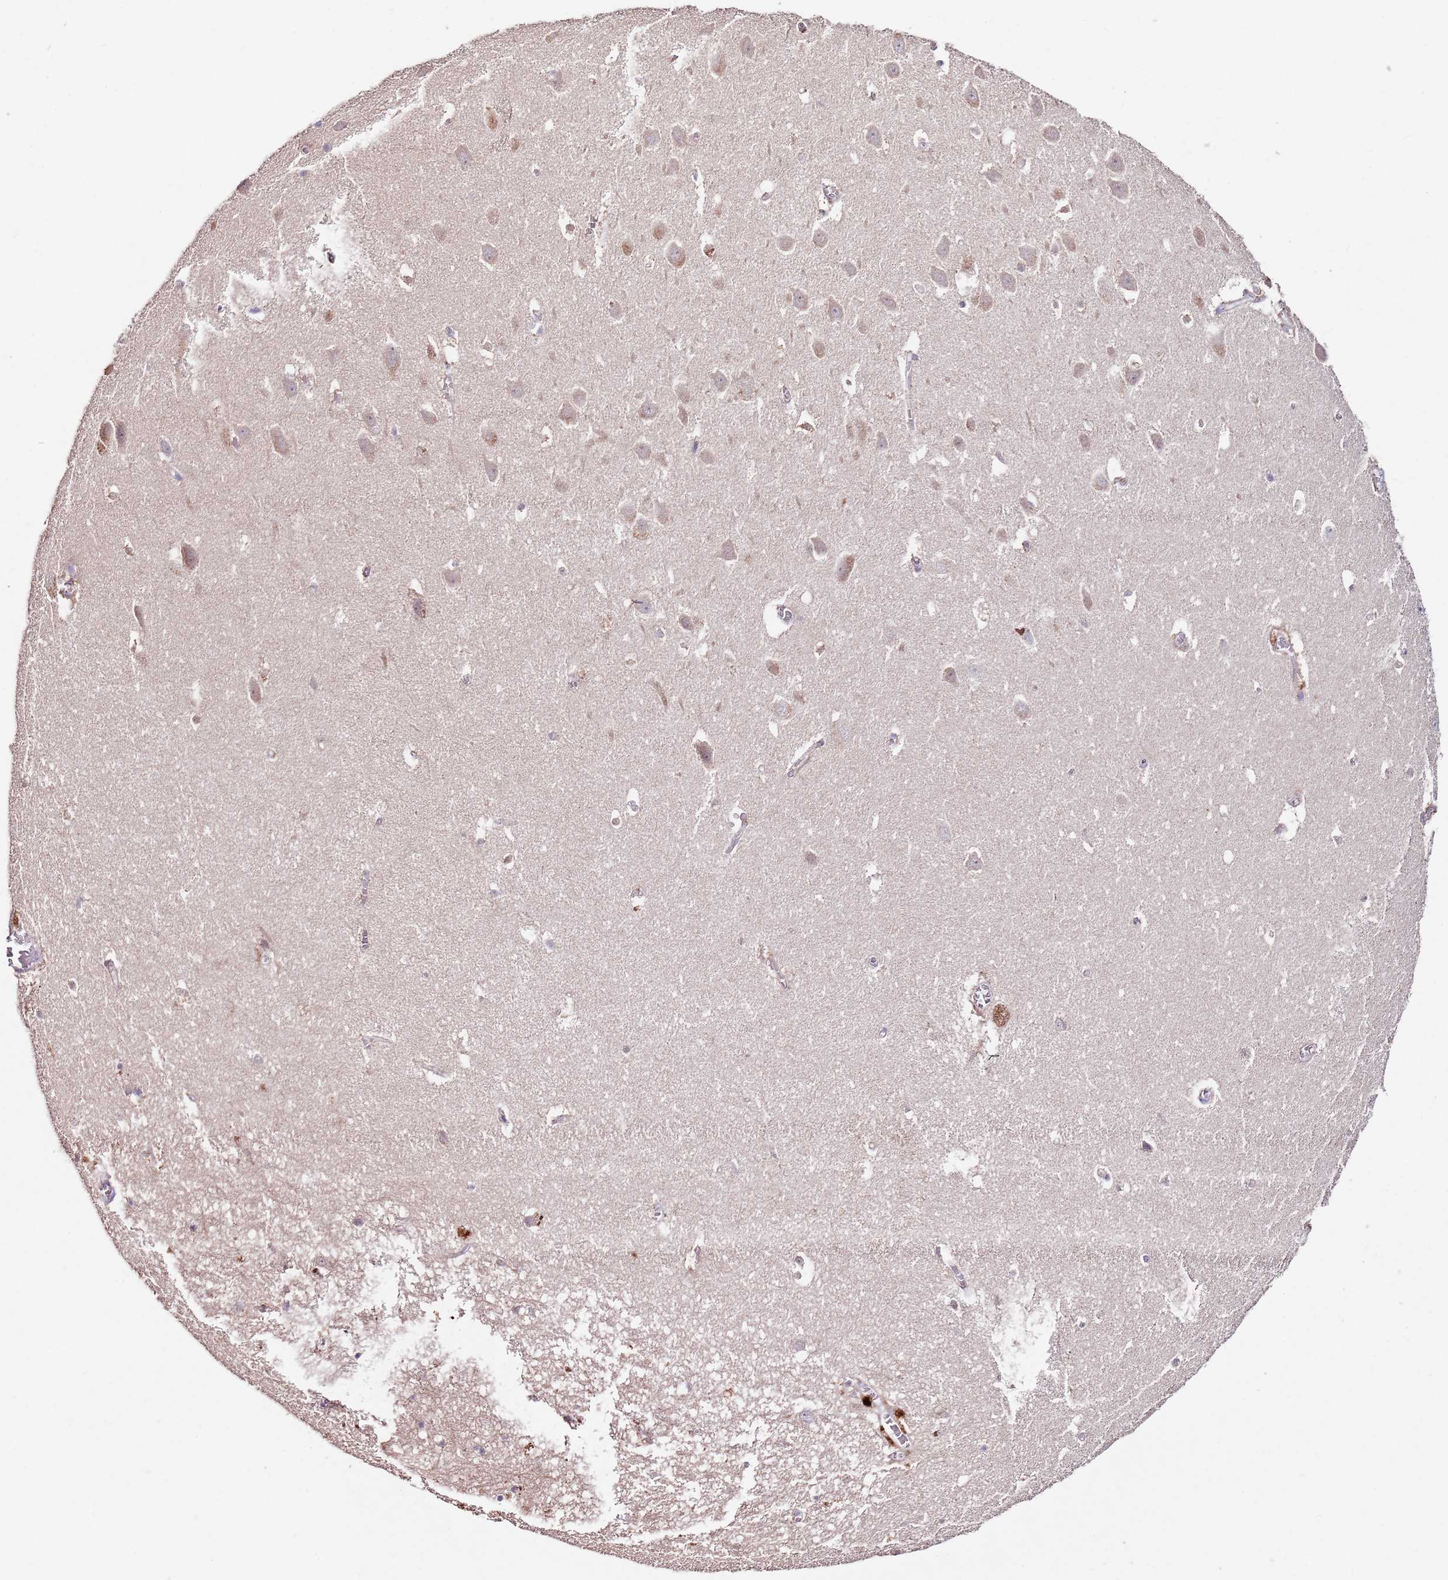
{"staining": {"intensity": "weak", "quantity": "<25%", "location": "cytoplasmic/membranous"}, "tissue": "hippocampus", "cell_type": "Glial cells", "image_type": "normal", "snomed": [{"axis": "morphology", "description": "Normal tissue, NOS"}, {"axis": "topography", "description": "Hippocampus"}], "caption": "IHC micrograph of unremarkable human hippocampus stained for a protein (brown), which reveals no expression in glial cells.", "gene": "NRDE2", "patient": {"sex": "female", "age": 64}}